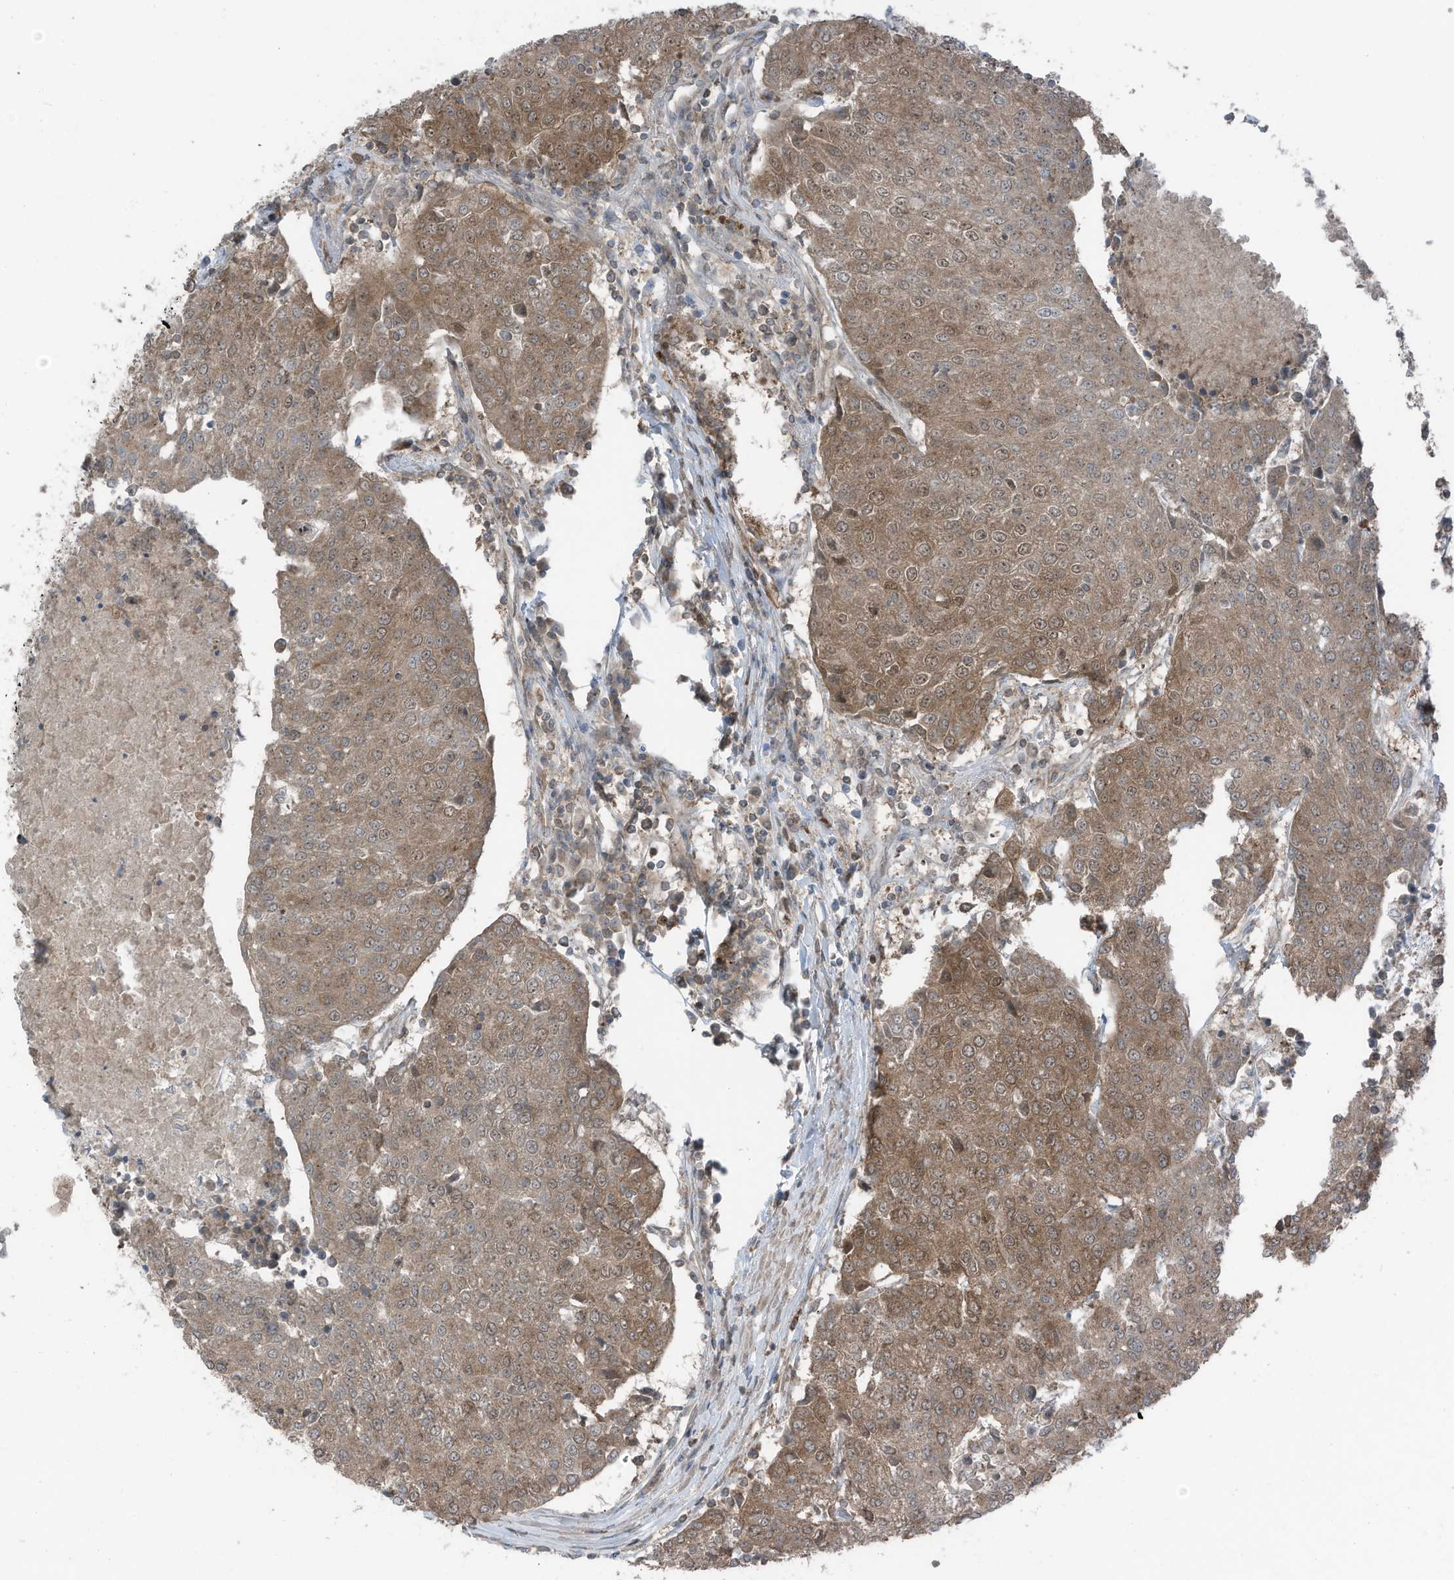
{"staining": {"intensity": "moderate", "quantity": ">75%", "location": "cytoplasmic/membranous"}, "tissue": "urothelial cancer", "cell_type": "Tumor cells", "image_type": "cancer", "snomed": [{"axis": "morphology", "description": "Urothelial carcinoma, High grade"}, {"axis": "topography", "description": "Urinary bladder"}], "caption": "High-grade urothelial carcinoma was stained to show a protein in brown. There is medium levels of moderate cytoplasmic/membranous expression in approximately >75% of tumor cells.", "gene": "TXNDC9", "patient": {"sex": "female", "age": 85}}